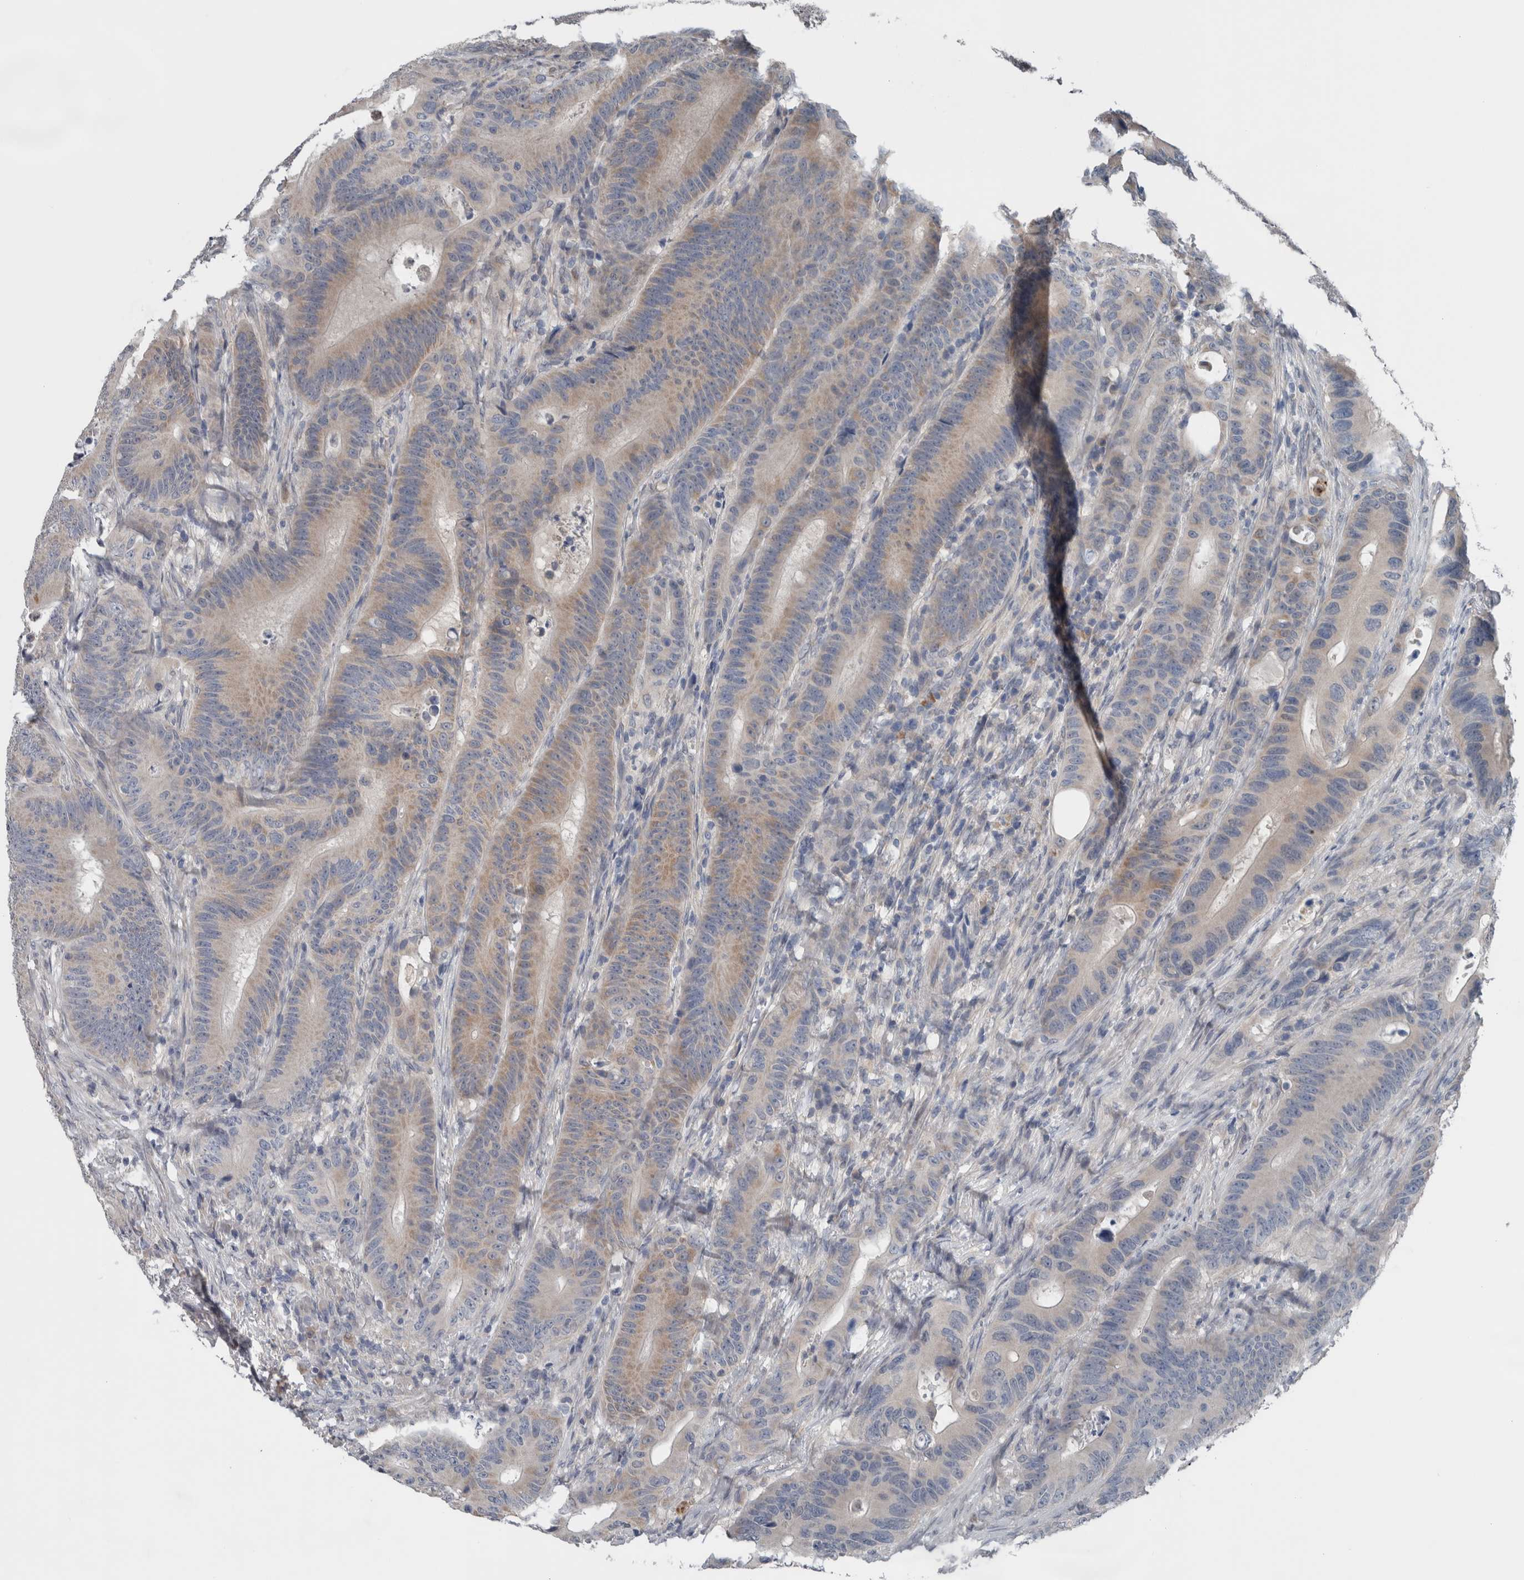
{"staining": {"intensity": "weak", "quantity": "<25%", "location": "cytoplasmic/membranous"}, "tissue": "colorectal cancer", "cell_type": "Tumor cells", "image_type": "cancer", "snomed": [{"axis": "morphology", "description": "Adenocarcinoma, NOS"}, {"axis": "topography", "description": "Colon"}], "caption": "Immunohistochemistry (IHC) histopathology image of colorectal adenocarcinoma stained for a protein (brown), which exhibits no staining in tumor cells. (DAB immunohistochemistry with hematoxylin counter stain).", "gene": "CRNN", "patient": {"sex": "male", "age": 83}}